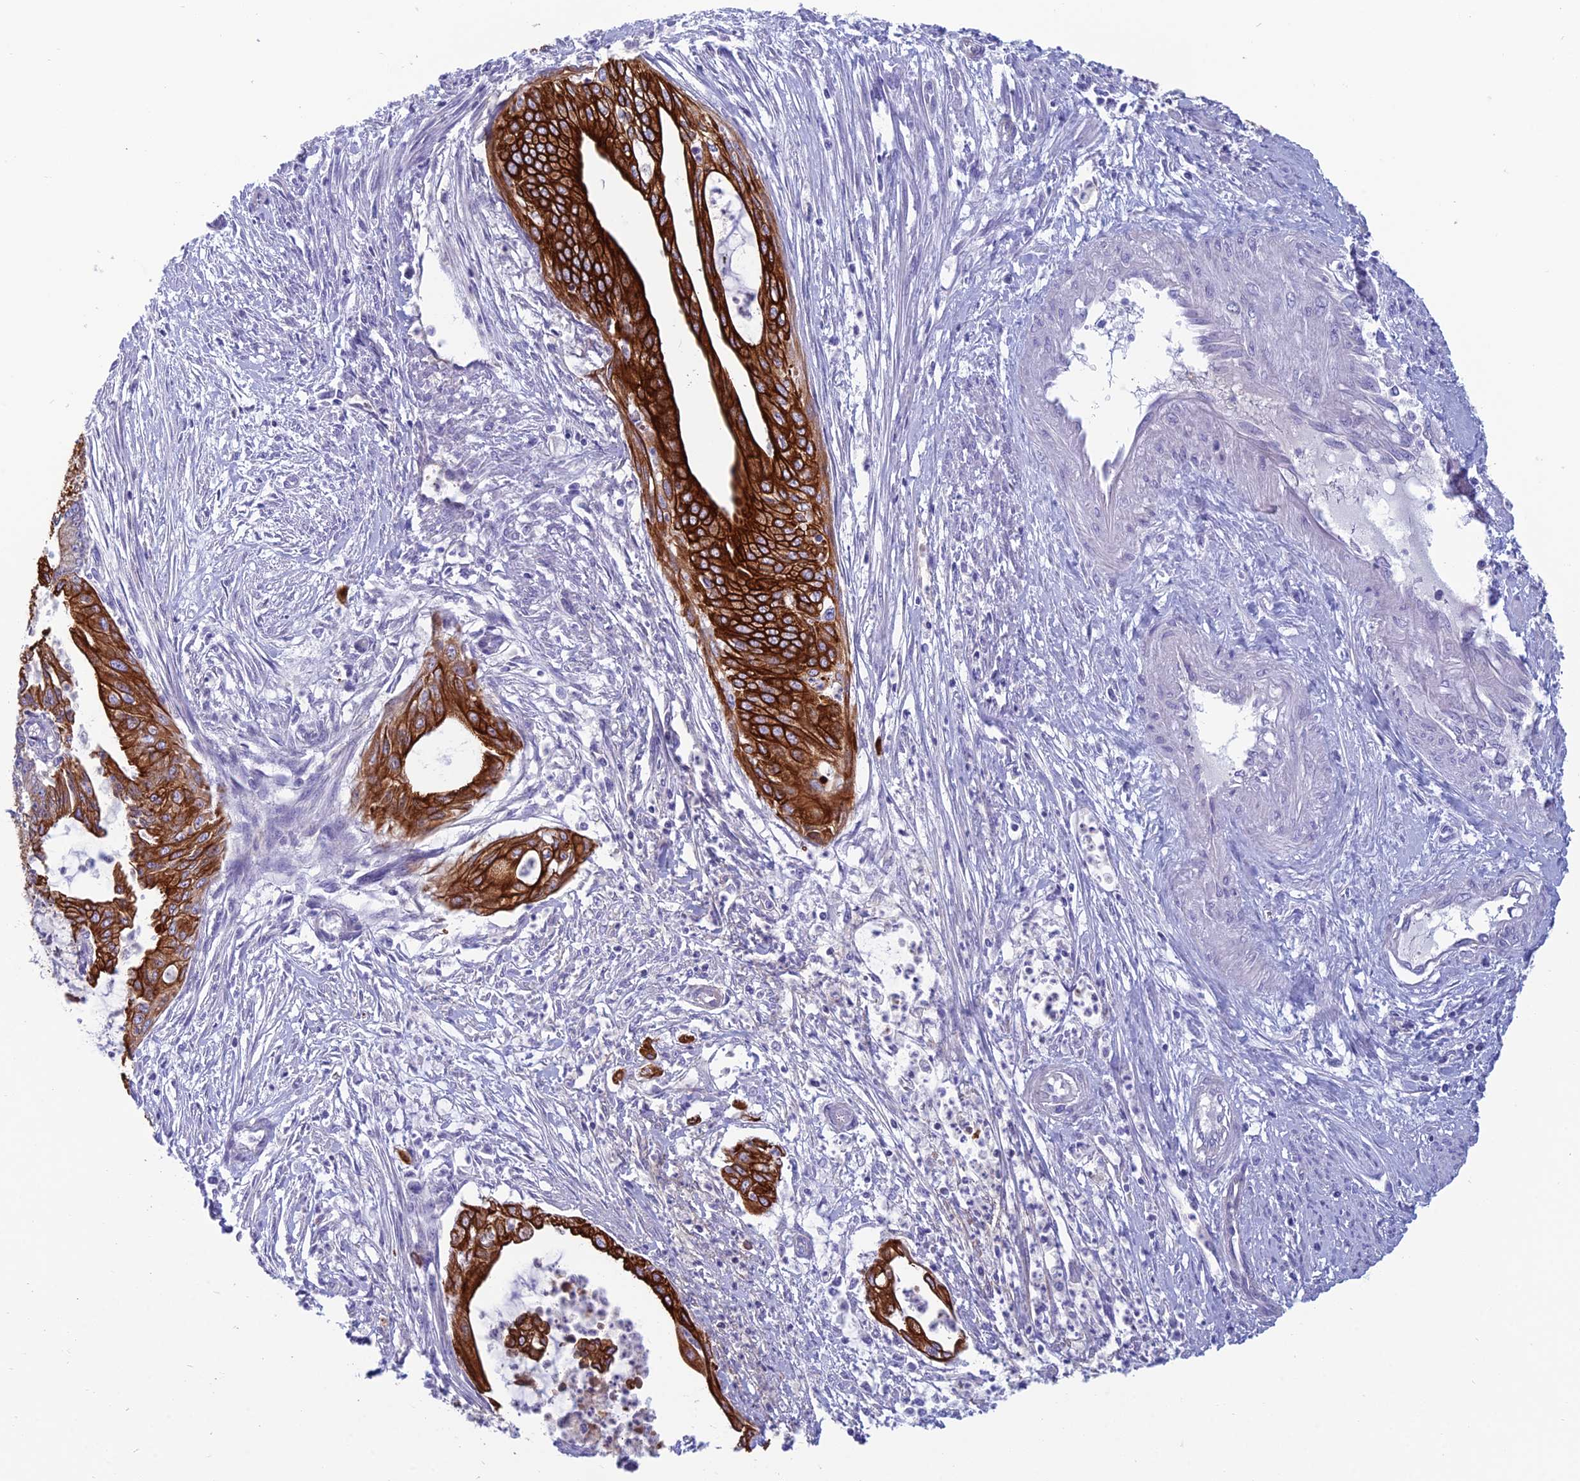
{"staining": {"intensity": "strong", "quantity": ">75%", "location": "cytoplasmic/membranous"}, "tissue": "endometrial cancer", "cell_type": "Tumor cells", "image_type": "cancer", "snomed": [{"axis": "morphology", "description": "Adenocarcinoma, NOS"}, {"axis": "topography", "description": "Endometrium"}], "caption": "High-magnification brightfield microscopy of endometrial cancer (adenocarcinoma) stained with DAB (3,3'-diaminobenzidine) (brown) and counterstained with hematoxylin (blue). tumor cells exhibit strong cytoplasmic/membranous staining is appreciated in about>75% of cells.", "gene": "RBM41", "patient": {"sex": "female", "age": 73}}